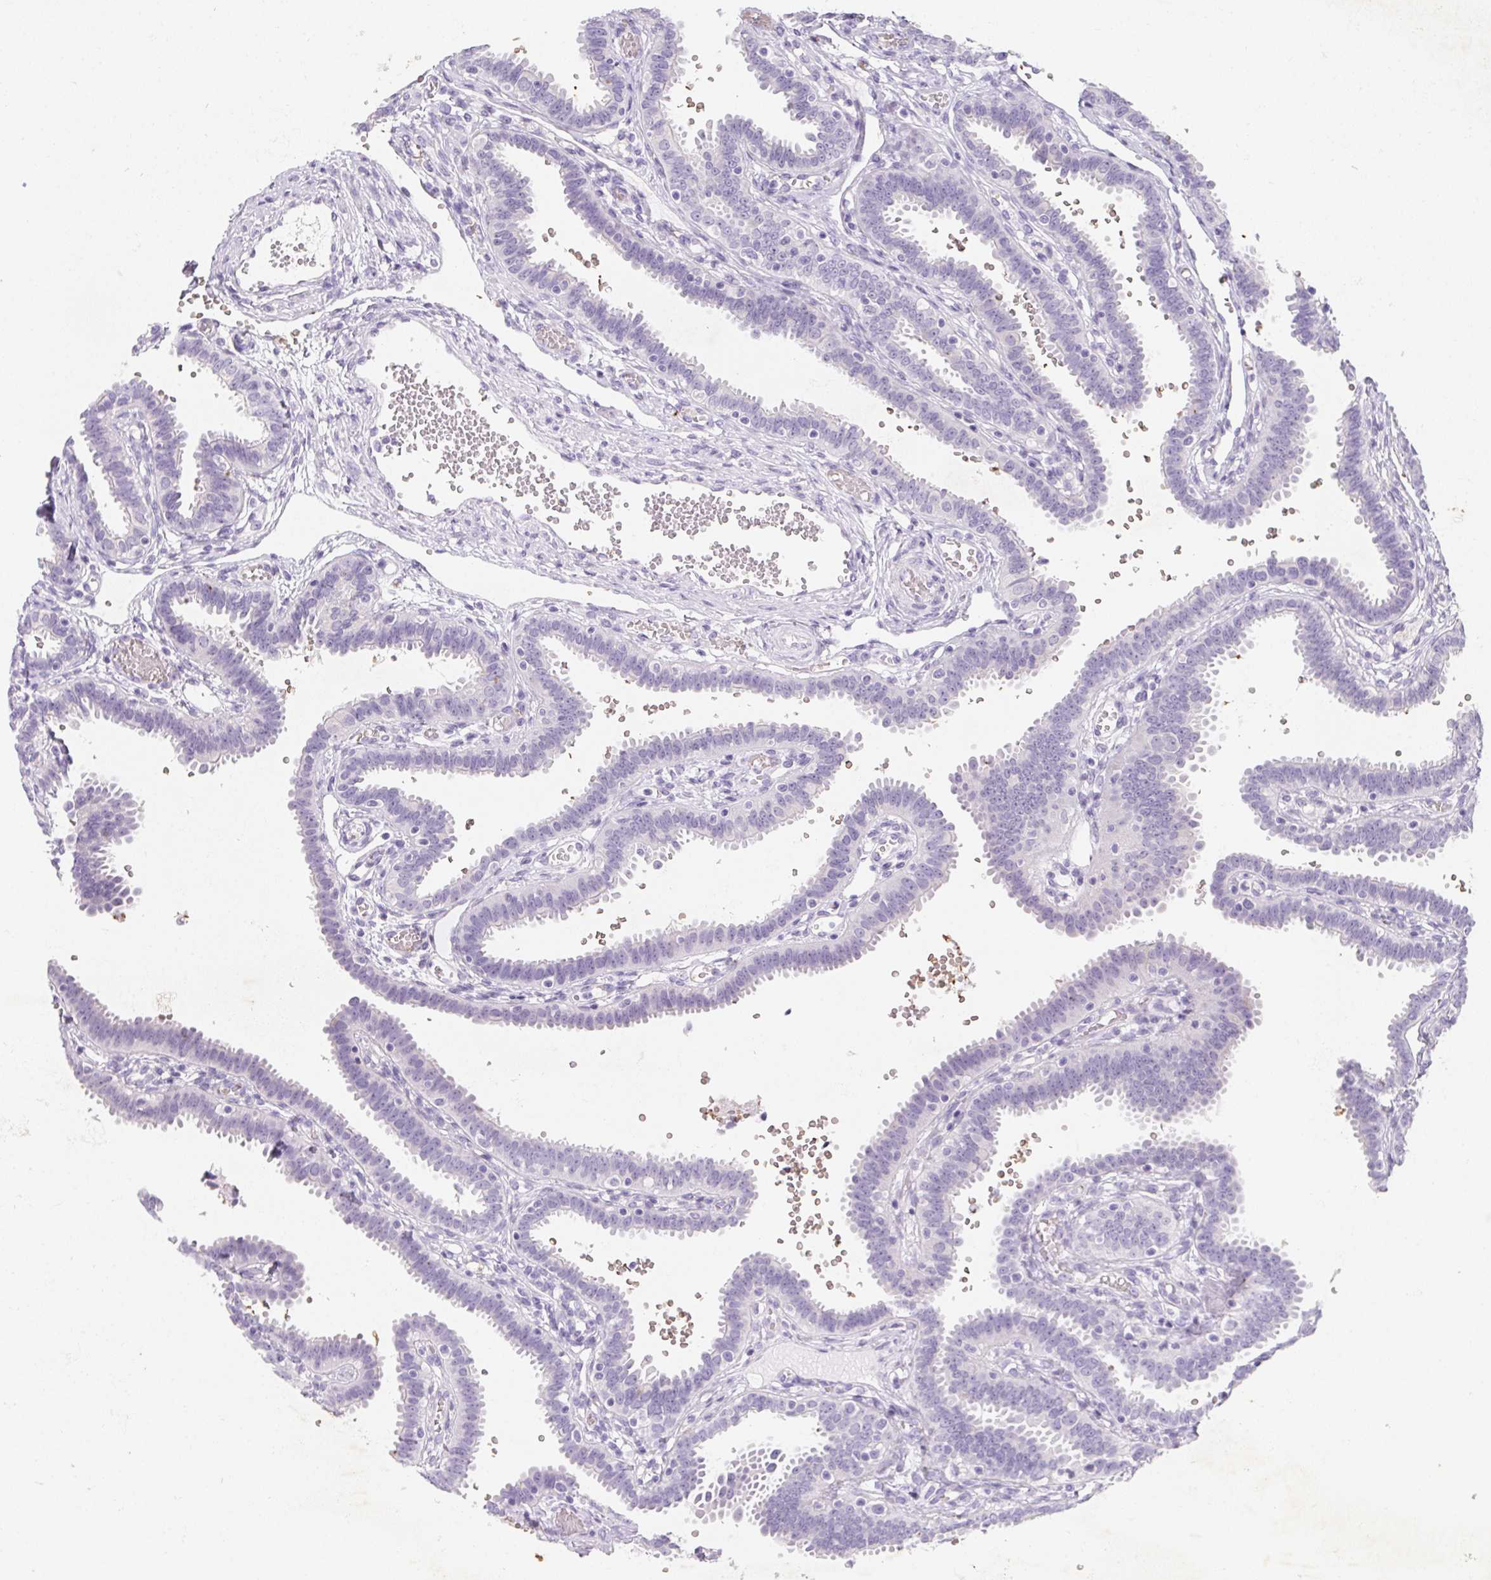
{"staining": {"intensity": "negative", "quantity": "none", "location": "none"}, "tissue": "fallopian tube", "cell_type": "Glandular cells", "image_type": "normal", "snomed": [{"axis": "morphology", "description": "Normal tissue, NOS"}, {"axis": "topography", "description": "Fallopian tube"}], "caption": "Glandular cells show no significant protein staining in unremarkable fallopian tube.", "gene": "DCD", "patient": {"sex": "female", "age": 37}}